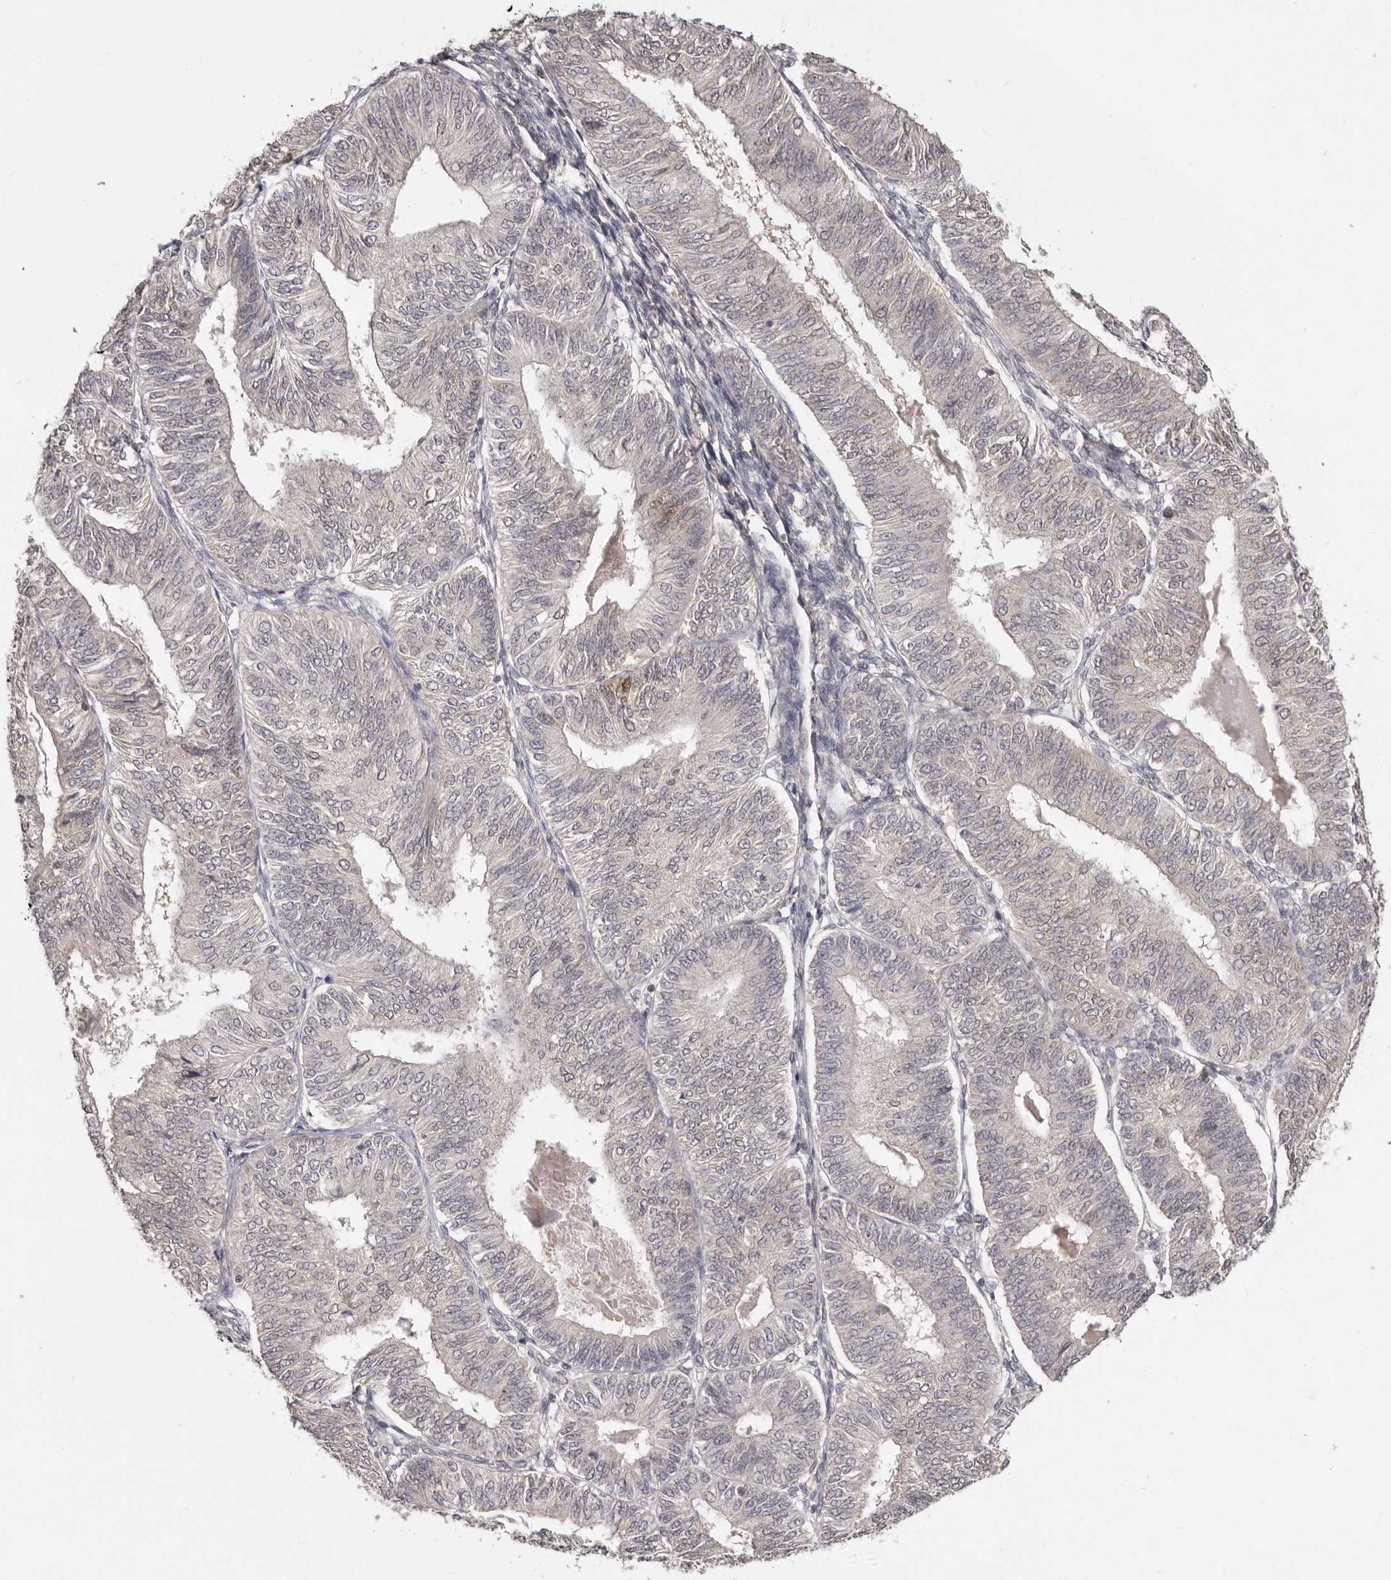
{"staining": {"intensity": "weak", "quantity": "25%-75%", "location": "nuclear"}, "tissue": "endometrial cancer", "cell_type": "Tumor cells", "image_type": "cancer", "snomed": [{"axis": "morphology", "description": "Adenocarcinoma, NOS"}, {"axis": "topography", "description": "Endometrium"}], "caption": "A histopathology image of human endometrial adenocarcinoma stained for a protein displays weak nuclear brown staining in tumor cells.", "gene": "LINGO2", "patient": {"sex": "female", "age": 58}}